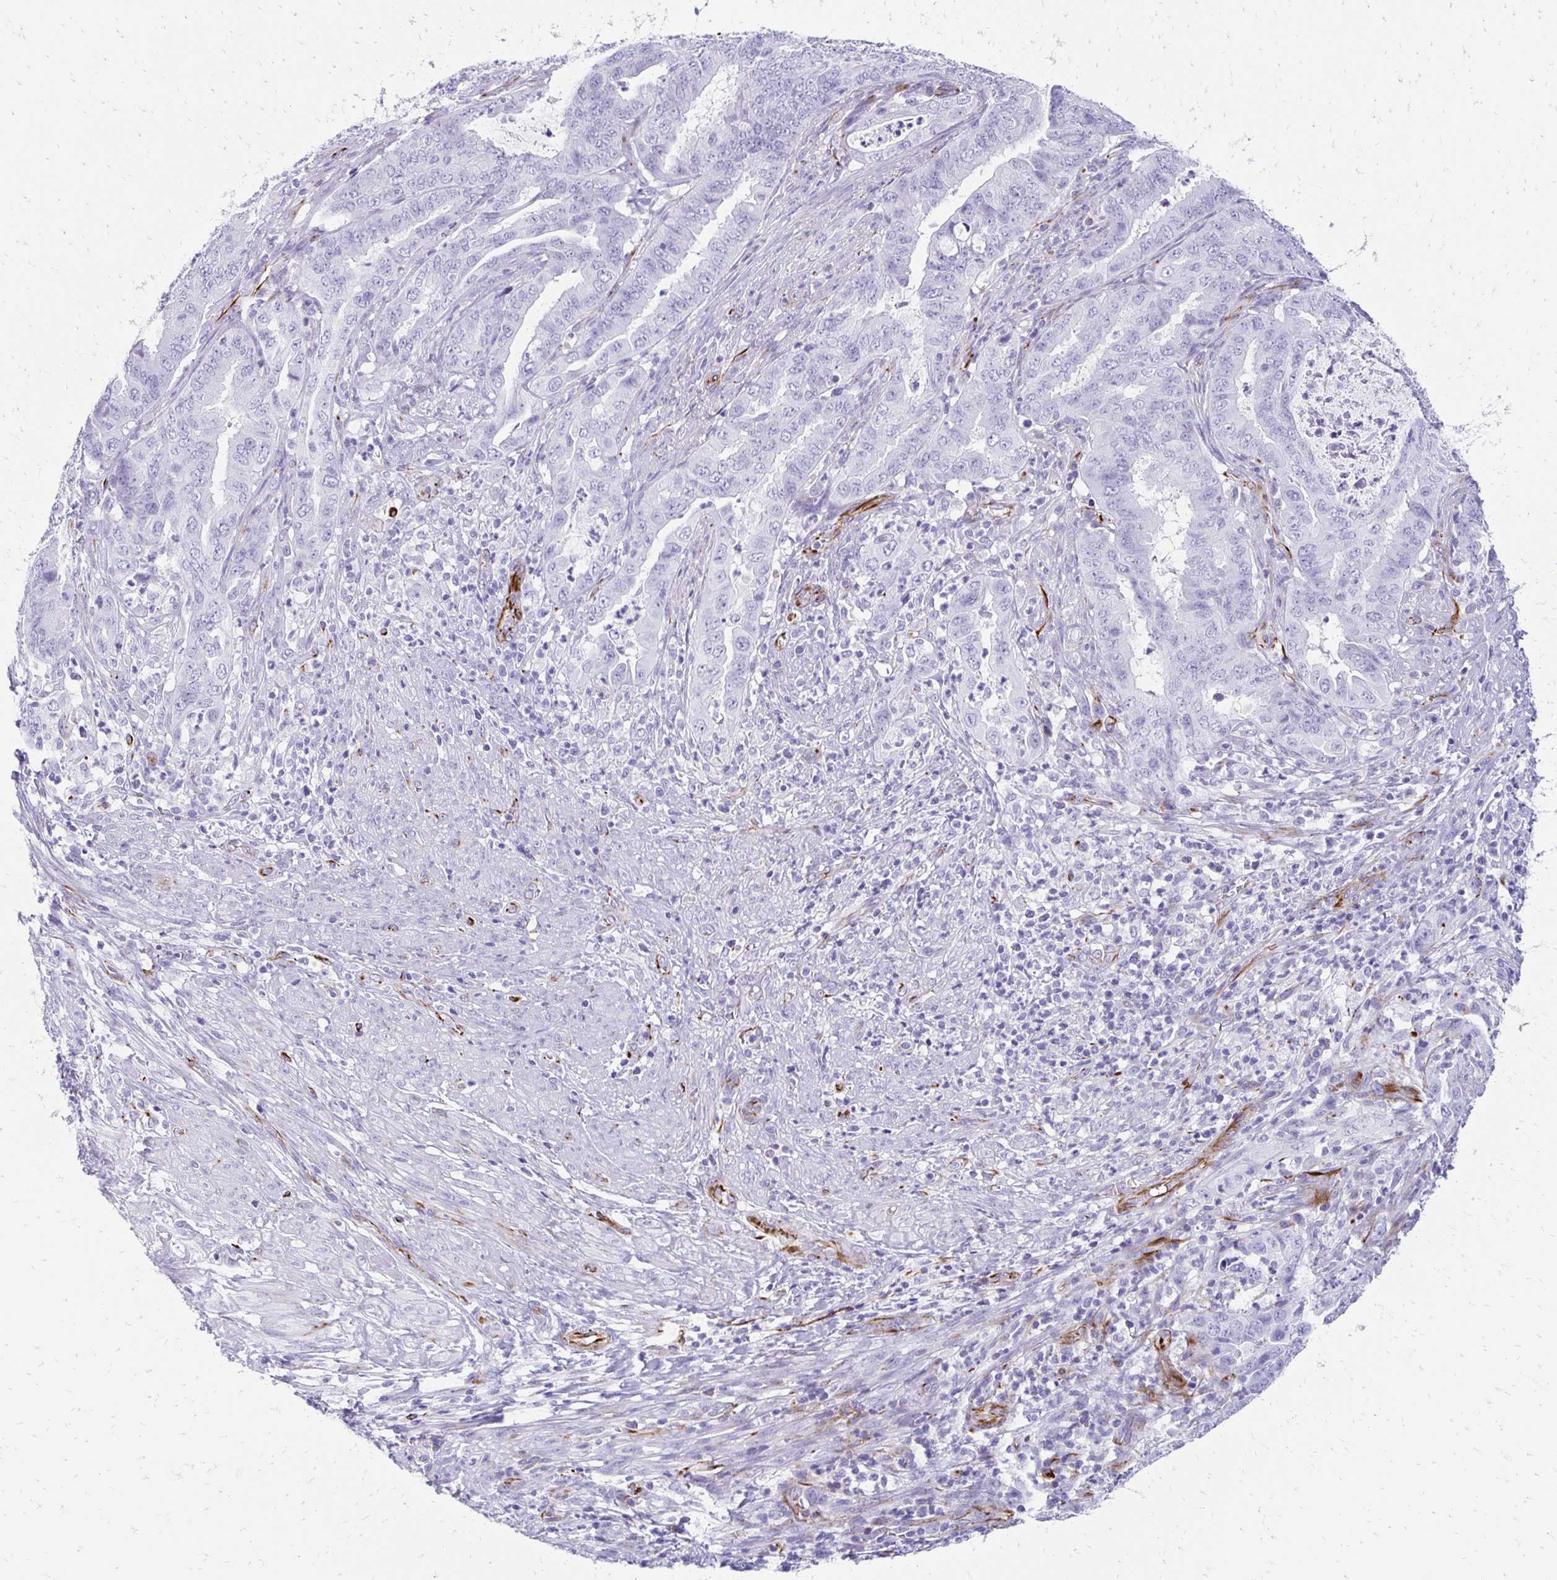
{"staining": {"intensity": "negative", "quantity": "none", "location": "none"}, "tissue": "endometrial cancer", "cell_type": "Tumor cells", "image_type": "cancer", "snomed": [{"axis": "morphology", "description": "Adenocarcinoma, NOS"}, {"axis": "topography", "description": "Endometrium"}], "caption": "Tumor cells are negative for brown protein staining in endometrial adenocarcinoma.", "gene": "TMEM54", "patient": {"sex": "female", "age": 51}}